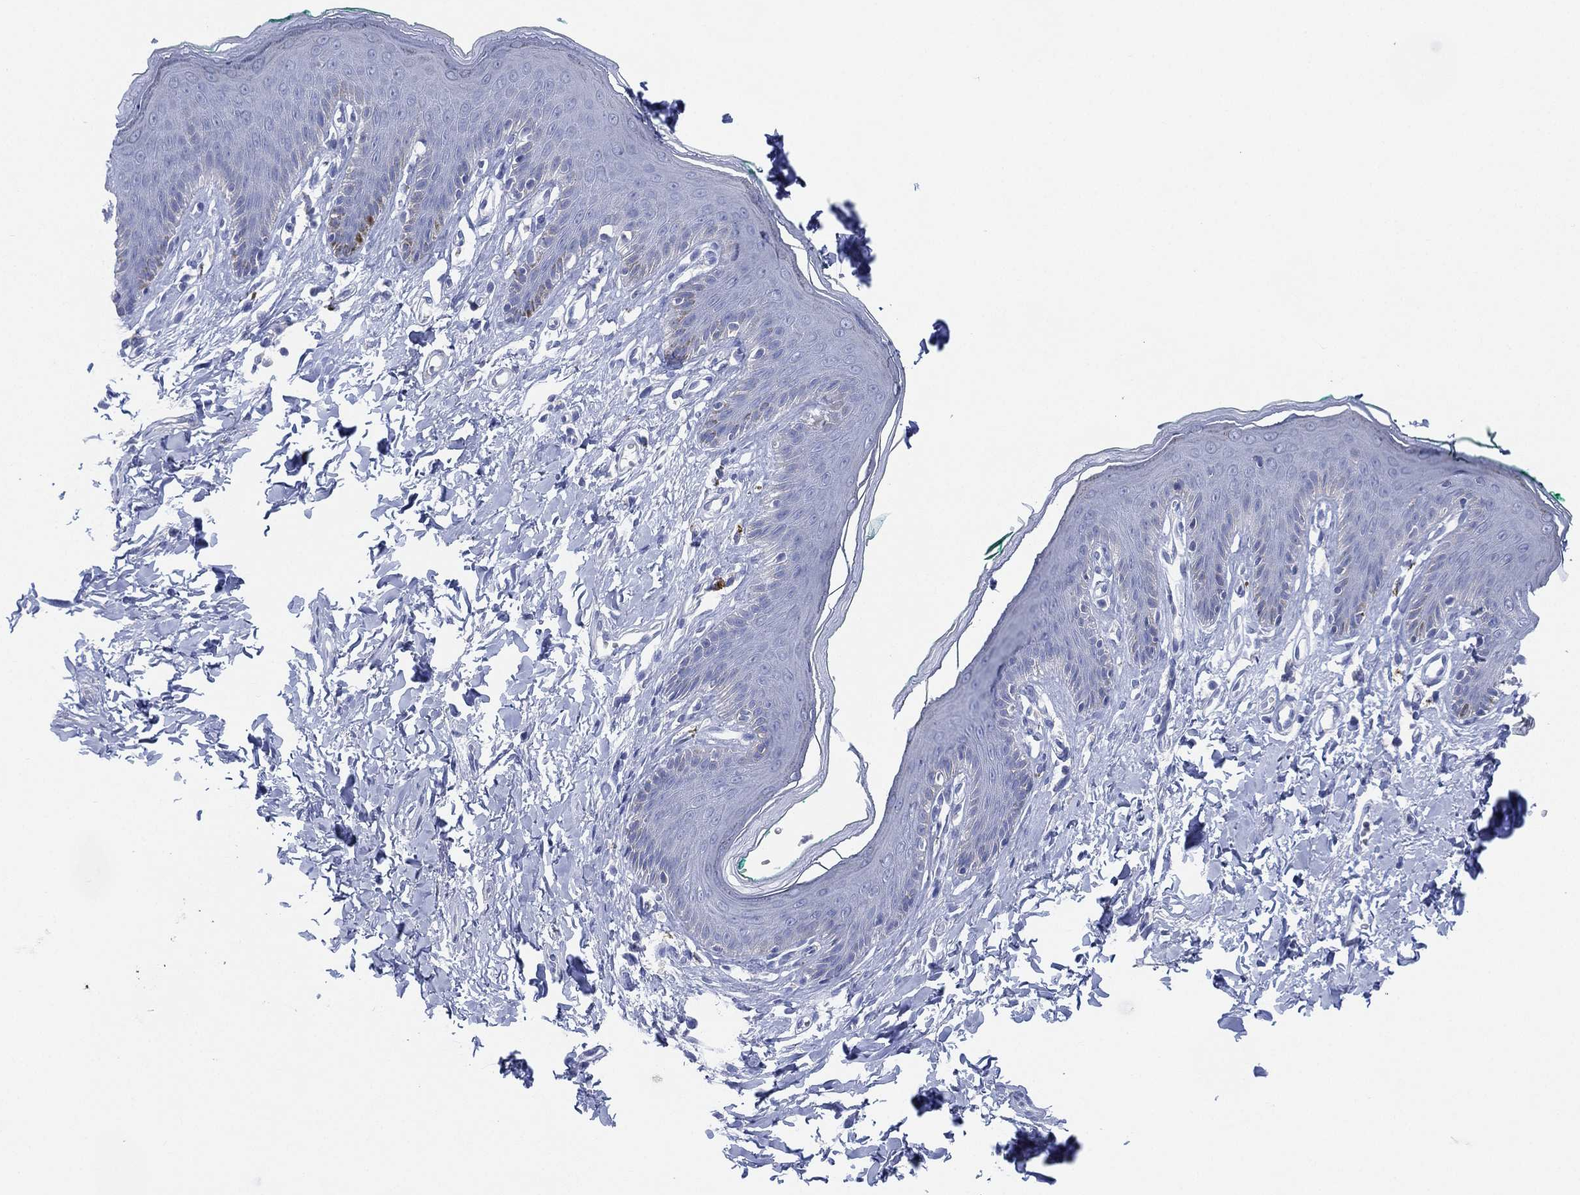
{"staining": {"intensity": "negative", "quantity": "none", "location": "none"}, "tissue": "skin", "cell_type": "Epidermal cells", "image_type": "normal", "snomed": [{"axis": "morphology", "description": "Normal tissue, NOS"}, {"axis": "topography", "description": "Vulva"}], "caption": "Skin stained for a protein using immunohistochemistry demonstrates no expression epidermal cells.", "gene": "ADAD2", "patient": {"sex": "female", "age": 66}}